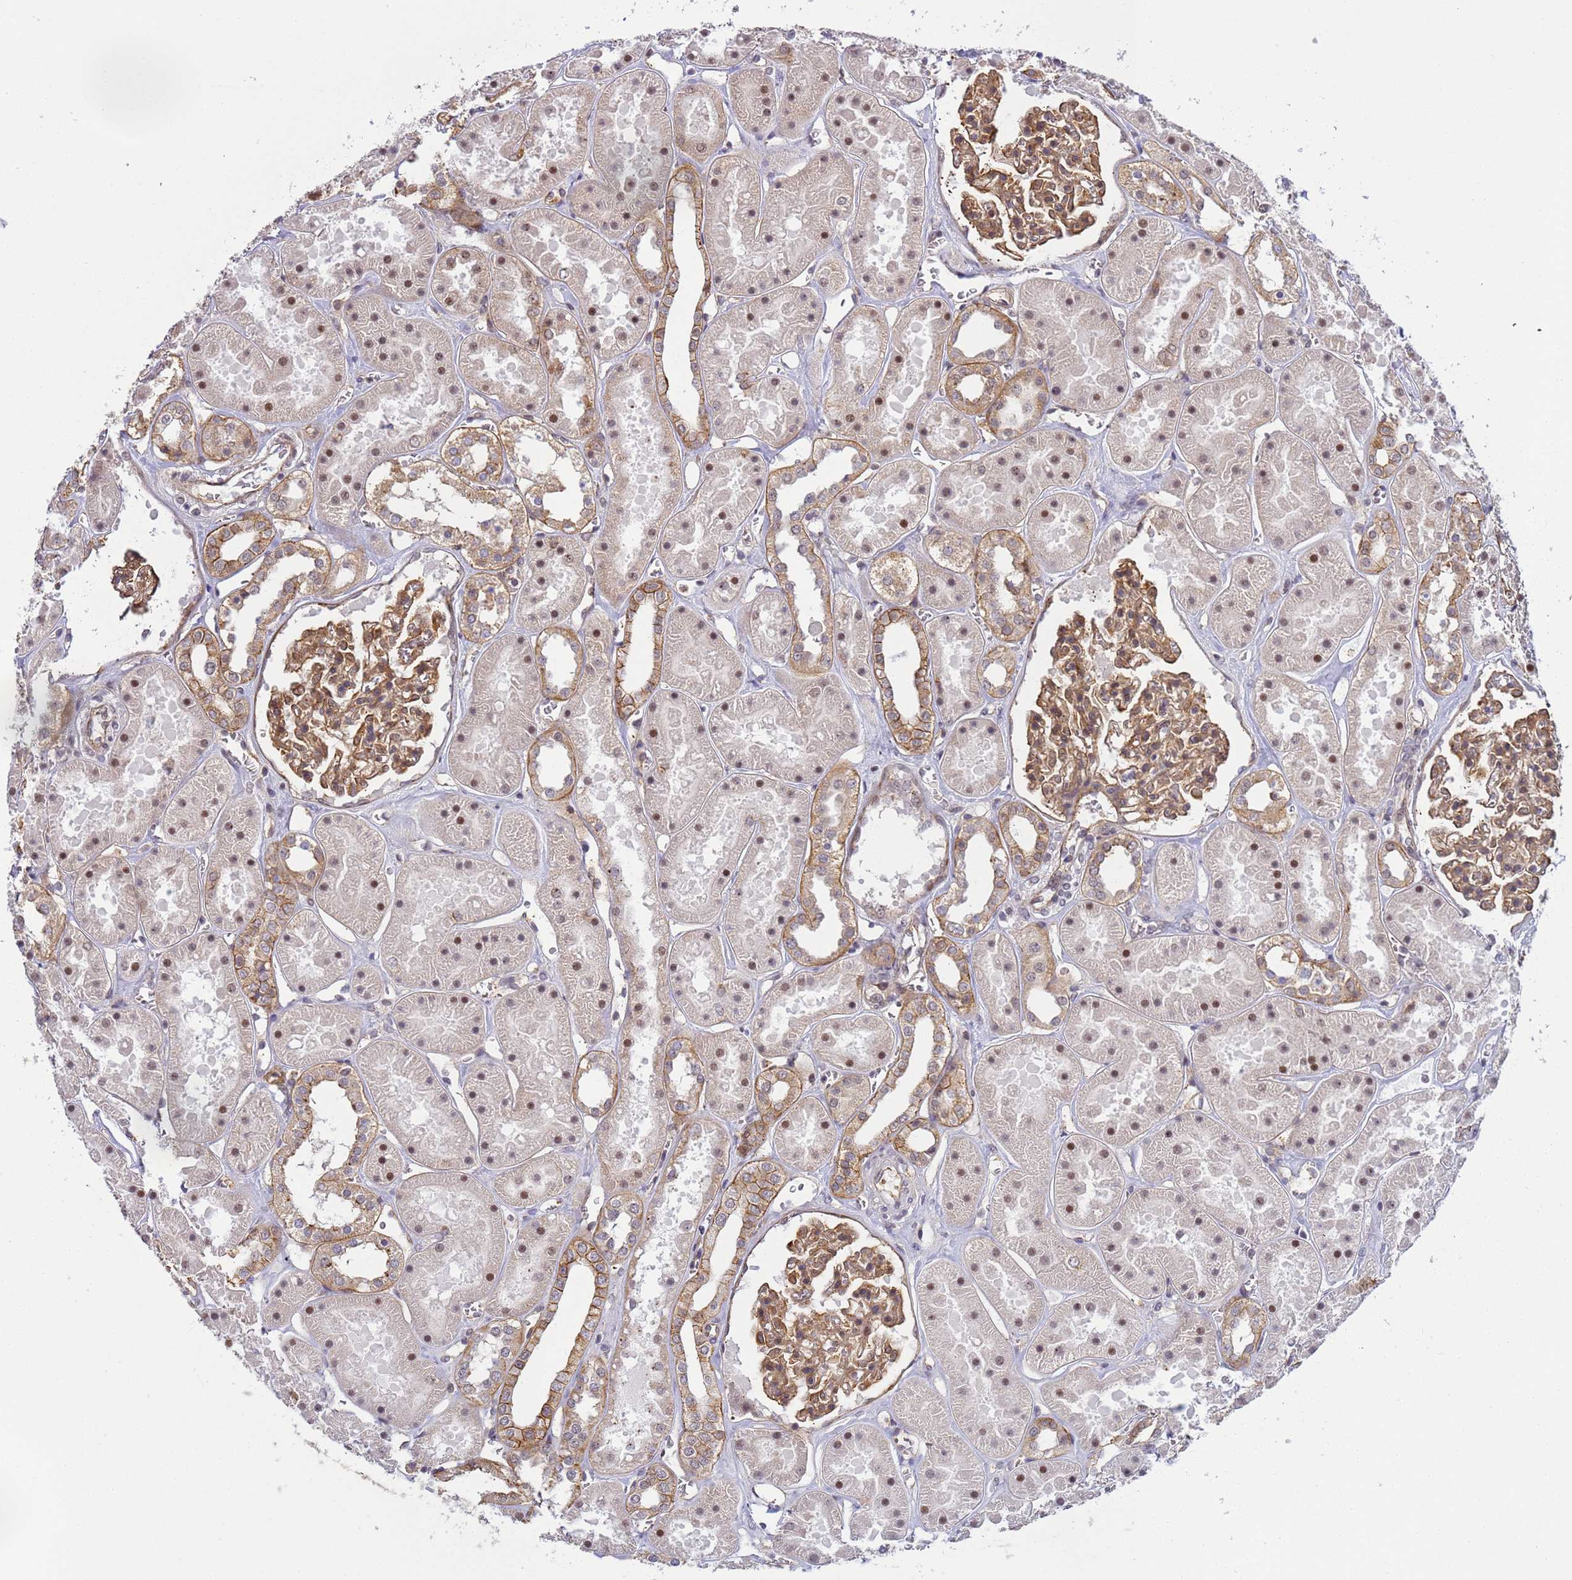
{"staining": {"intensity": "moderate", "quantity": ">75%", "location": "cytoplasmic/membranous,nuclear"}, "tissue": "kidney", "cell_type": "Cells in glomeruli", "image_type": "normal", "snomed": [{"axis": "morphology", "description": "Normal tissue, NOS"}, {"axis": "topography", "description": "Kidney"}], "caption": "Immunohistochemical staining of benign human kidney exhibits moderate cytoplasmic/membranous,nuclear protein positivity in about >75% of cells in glomeruli. (brown staining indicates protein expression, while blue staining denotes nuclei).", "gene": "EMC2", "patient": {"sex": "female", "age": 41}}